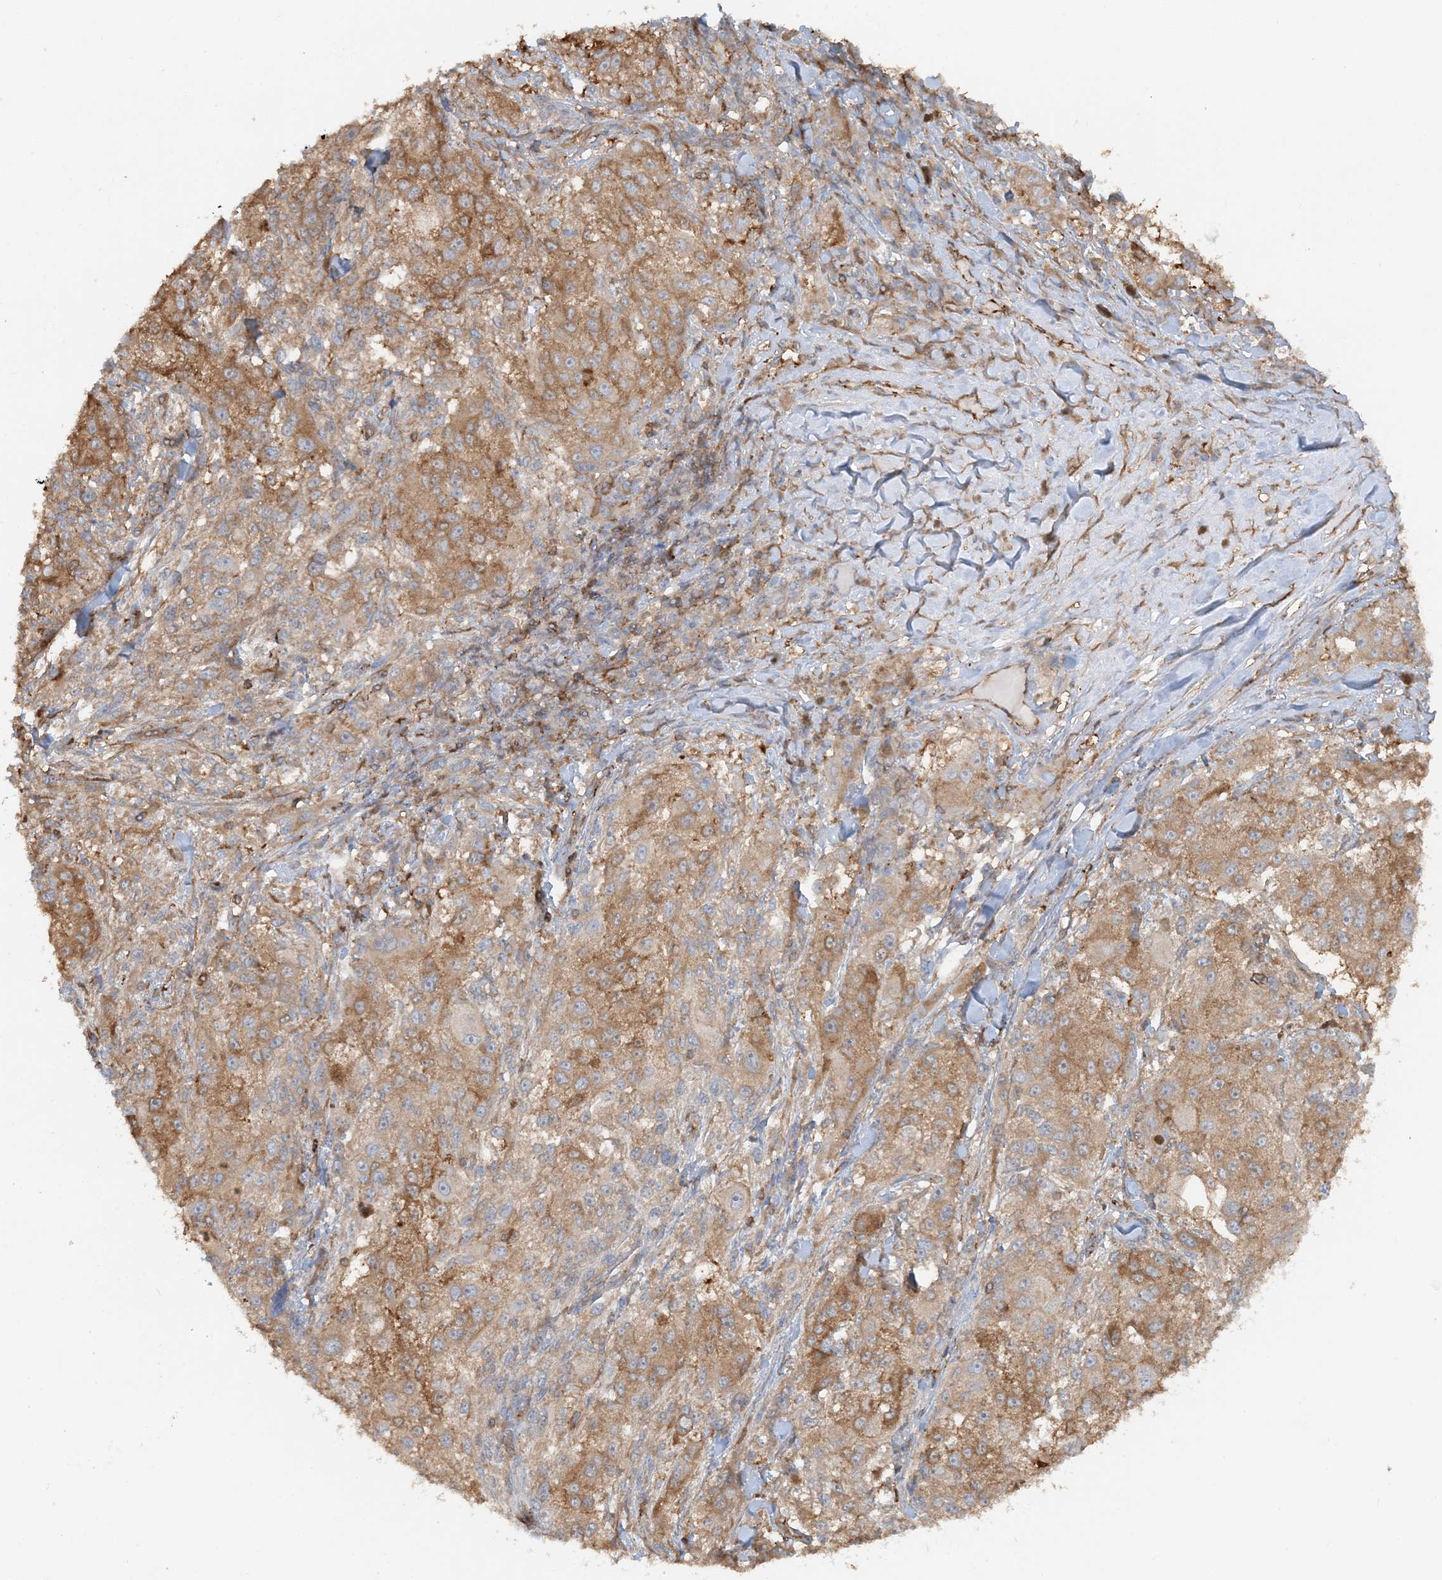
{"staining": {"intensity": "moderate", "quantity": ">75%", "location": "cytoplasmic/membranous"}, "tissue": "melanoma", "cell_type": "Tumor cells", "image_type": "cancer", "snomed": [{"axis": "morphology", "description": "Necrosis, NOS"}, {"axis": "morphology", "description": "Malignant melanoma, NOS"}, {"axis": "topography", "description": "Skin"}], "caption": "There is medium levels of moderate cytoplasmic/membranous staining in tumor cells of malignant melanoma, as demonstrated by immunohistochemical staining (brown color).", "gene": "DSTN", "patient": {"sex": "female", "age": 87}}